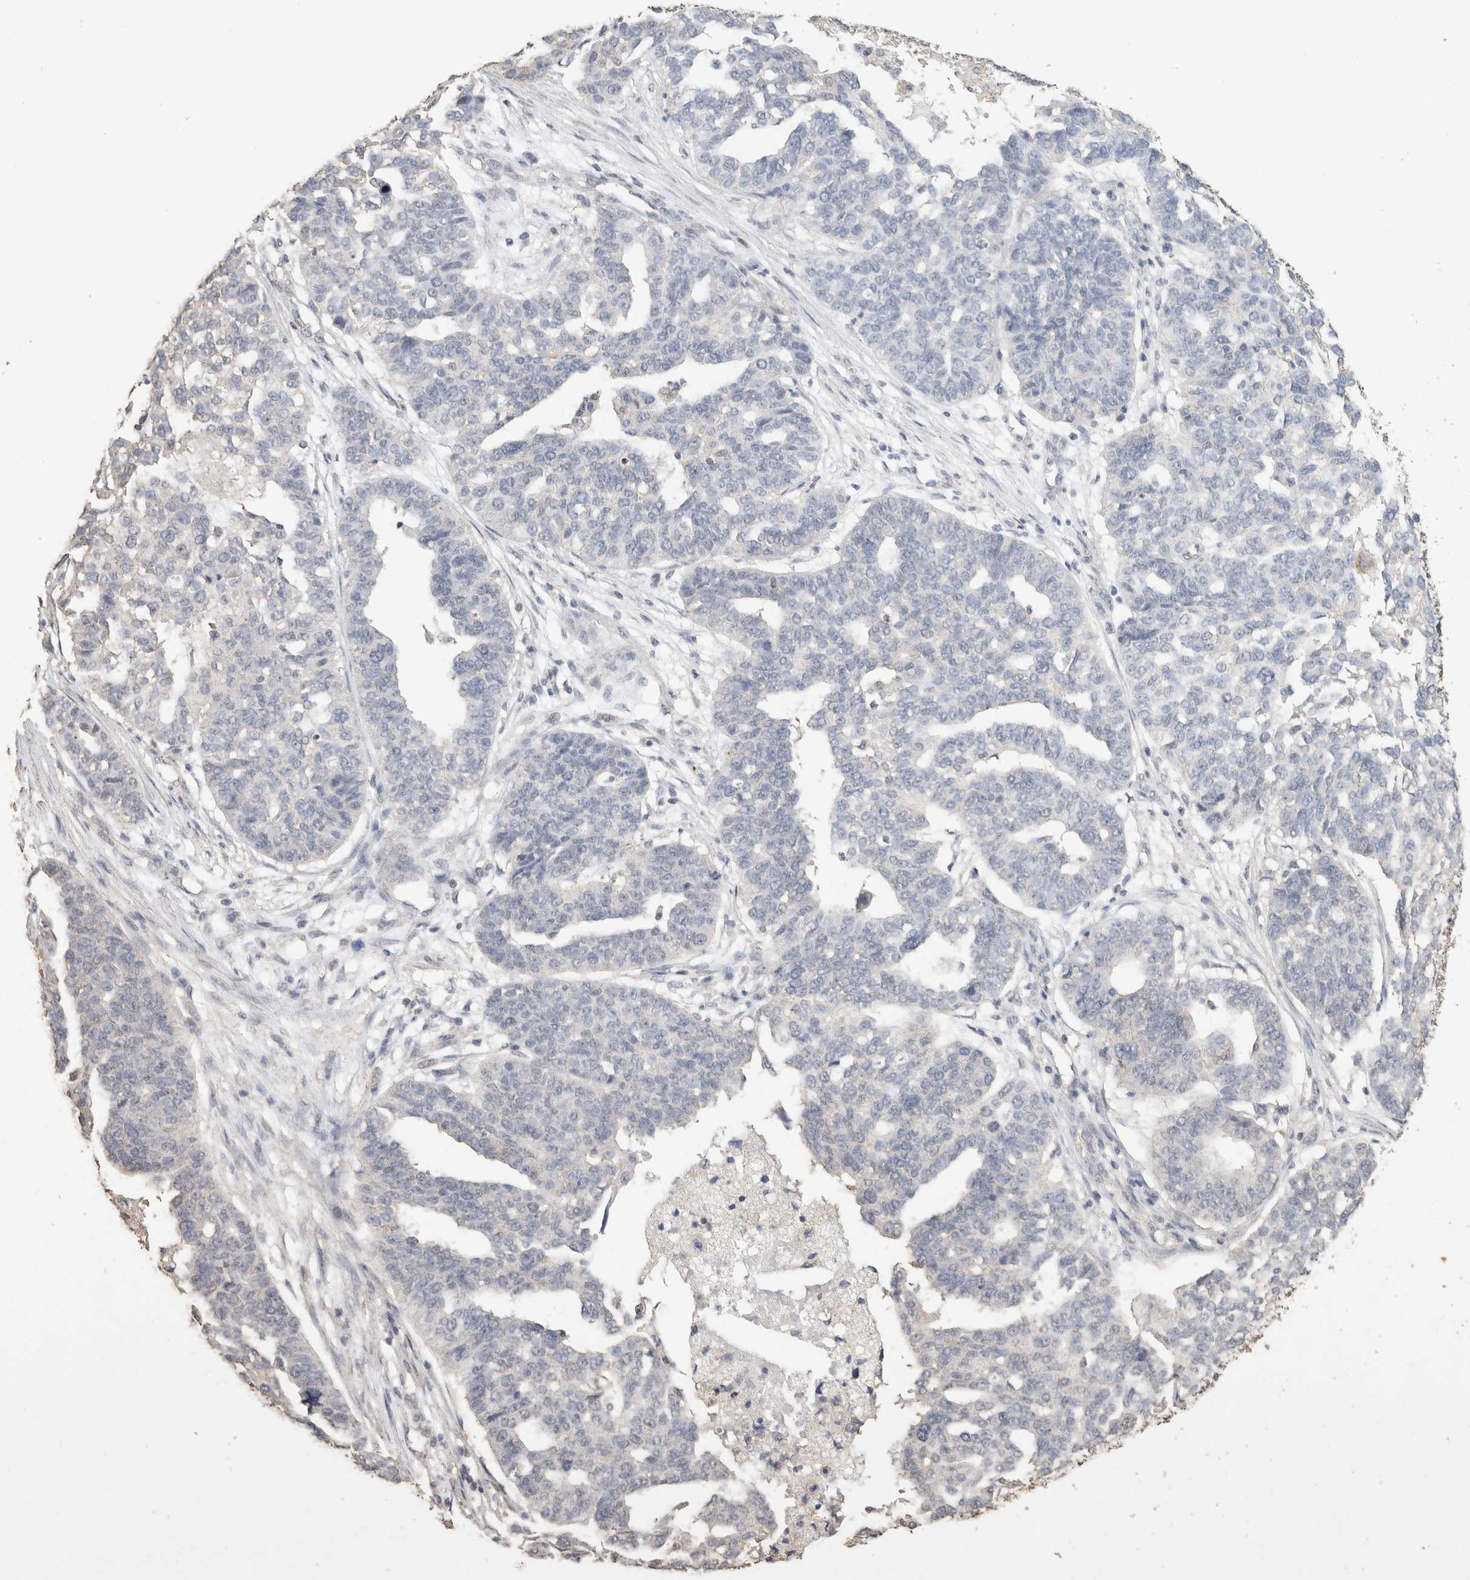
{"staining": {"intensity": "negative", "quantity": "none", "location": "none"}, "tissue": "ovarian cancer", "cell_type": "Tumor cells", "image_type": "cancer", "snomed": [{"axis": "morphology", "description": "Cystadenocarcinoma, serous, NOS"}, {"axis": "topography", "description": "Ovary"}], "caption": "Immunohistochemical staining of human serous cystadenocarcinoma (ovarian) shows no significant positivity in tumor cells.", "gene": "CX3CL1", "patient": {"sex": "female", "age": 59}}